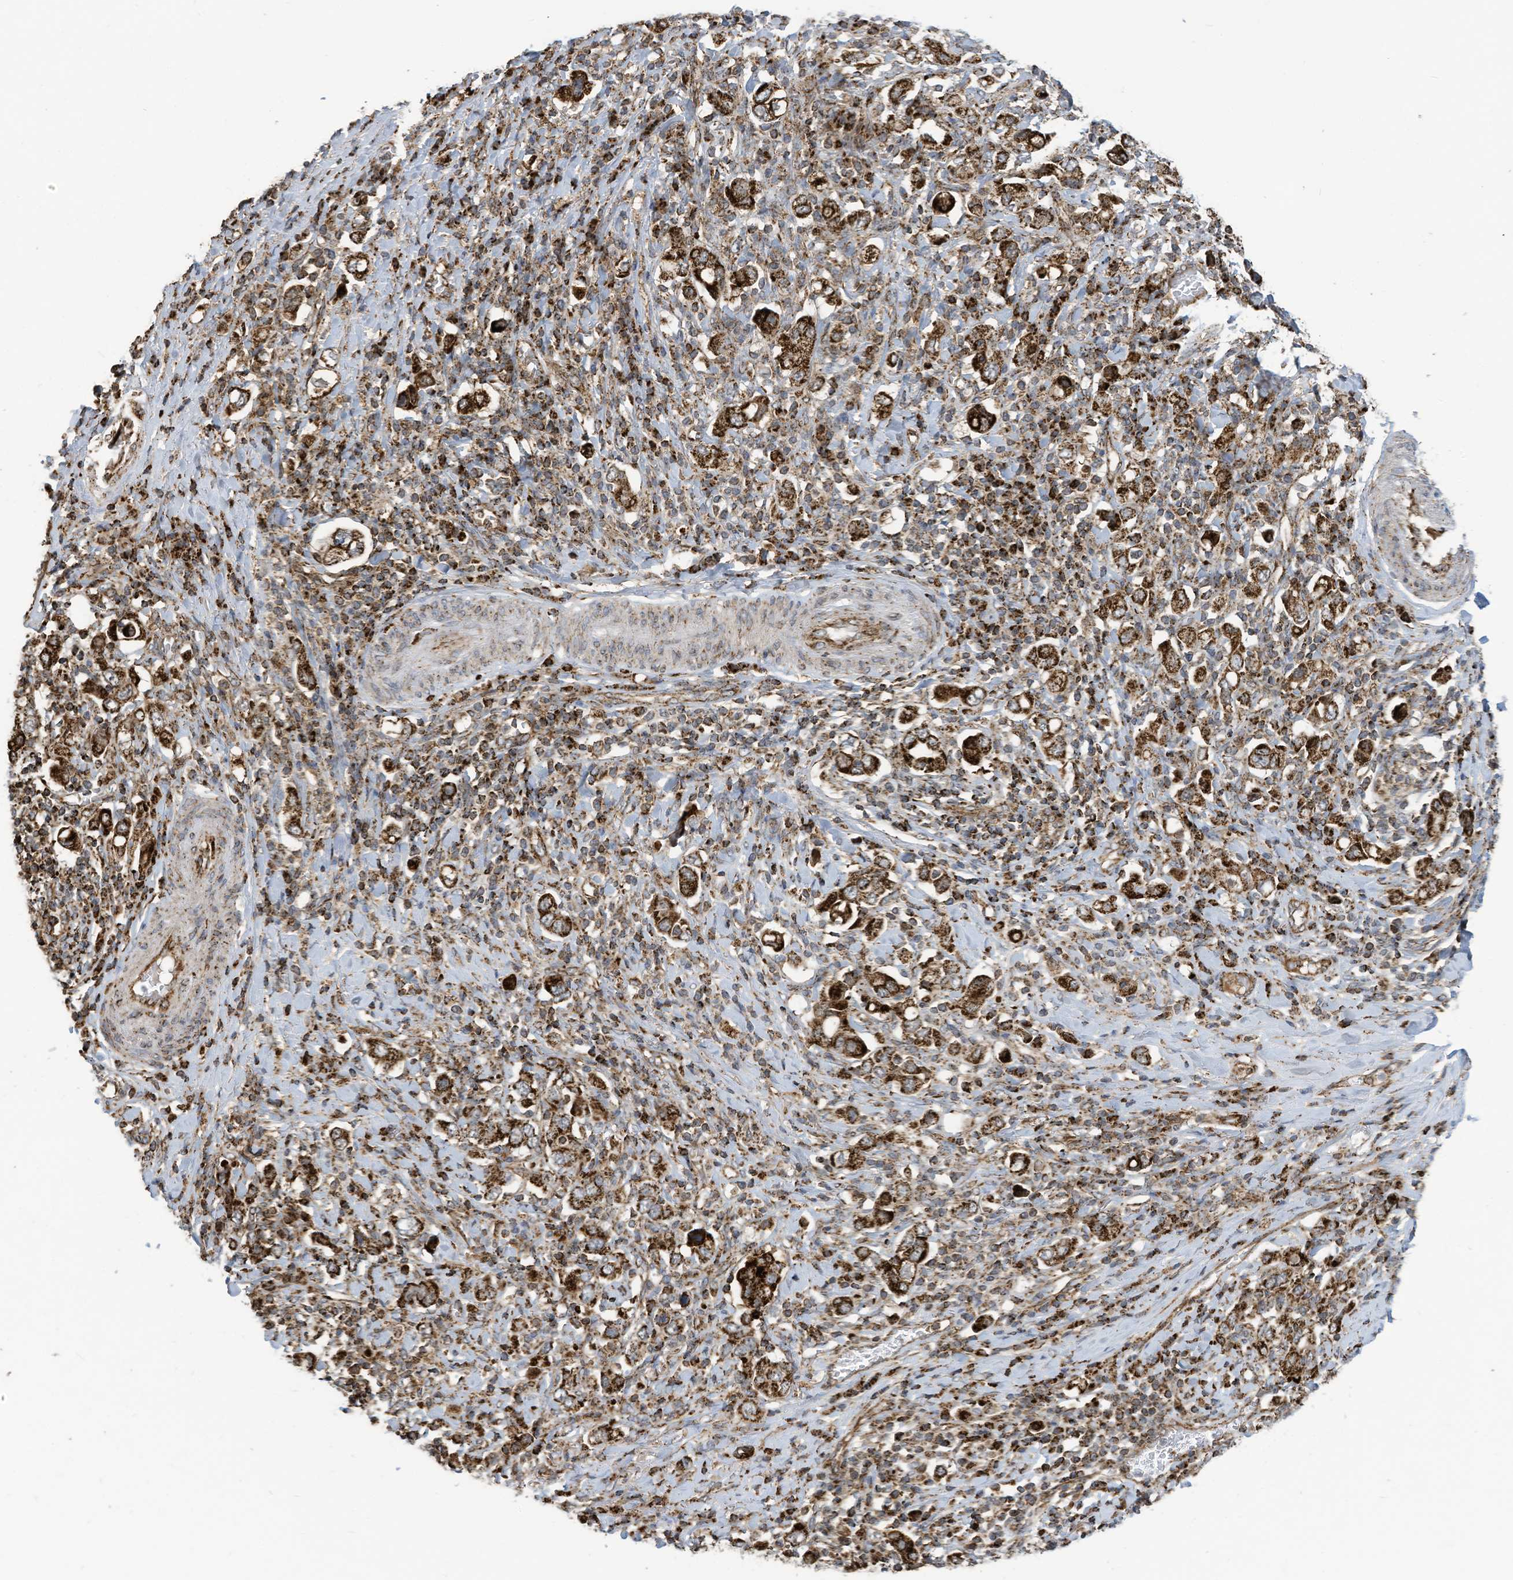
{"staining": {"intensity": "strong", "quantity": ">75%", "location": "cytoplasmic/membranous"}, "tissue": "stomach cancer", "cell_type": "Tumor cells", "image_type": "cancer", "snomed": [{"axis": "morphology", "description": "Adenocarcinoma, NOS"}, {"axis": "topography", "description": "Stomach, upper"}], "caption": "Brown immunohistochemical staining in stomach cancer (adenocarcinoma) displays strong cytoplasmic/membranous staining in approximately >75% of tumor cells.", "gene": "COX10", "patient": {"sex": "male", "age": 62}}